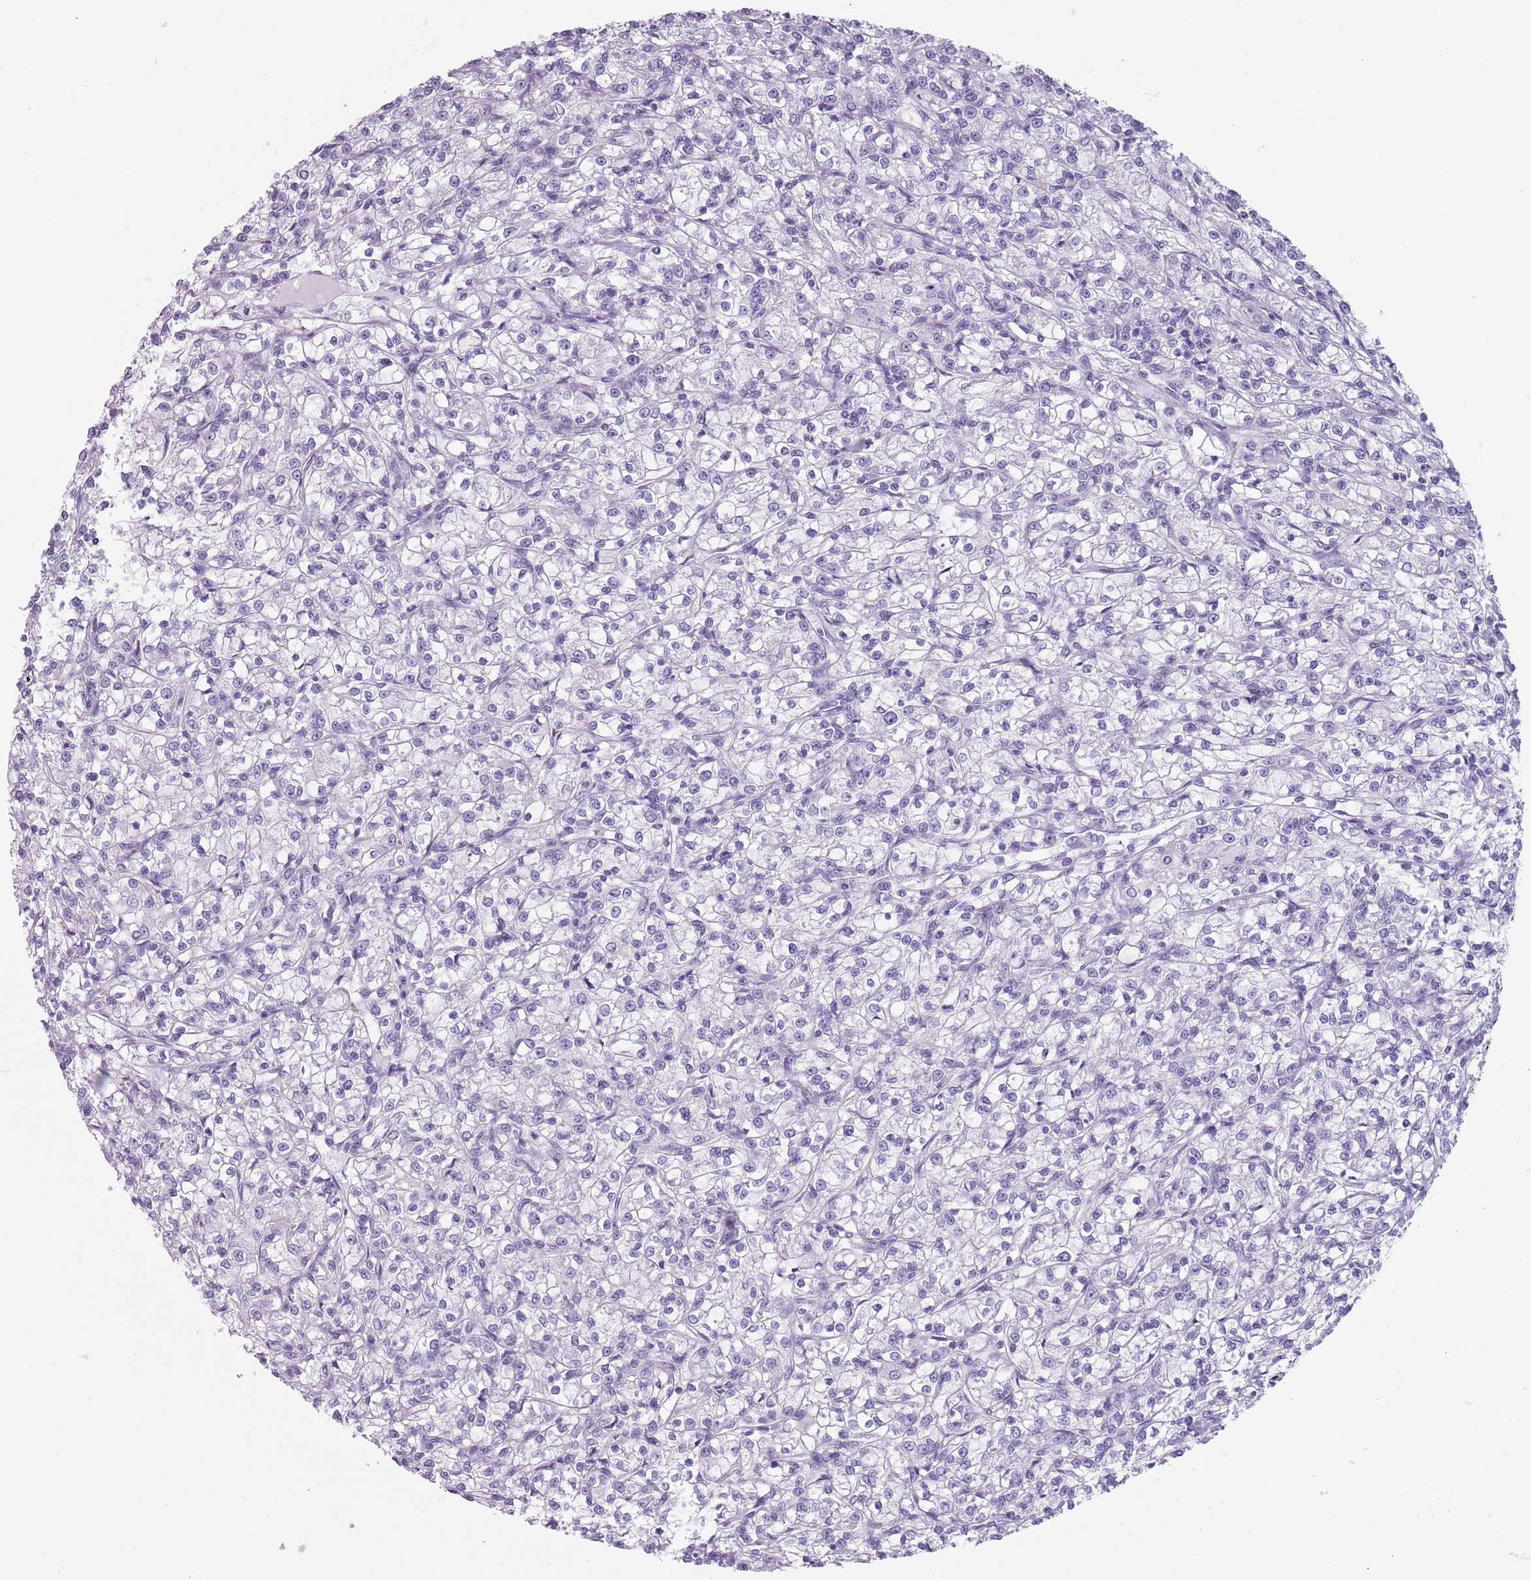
{"staining": {"intensity": "negative", "quantity": "none", "location": "none"}, "tissue": "renal cancer", "cell_type": "Tumor cells", "image_type": "cancer", "snomed": [{"axis": "morphology", "description": "Adenocarcinoma, NOS"}, {"axis": "topography", "description": "Kidney"}], "caption": "Renal cancer (adenocarcinoma) stained for a protein using IHC displays no expression tumor cells.", "gene": "SPESP1", "patient": {"sex": "female", "age": 59}}